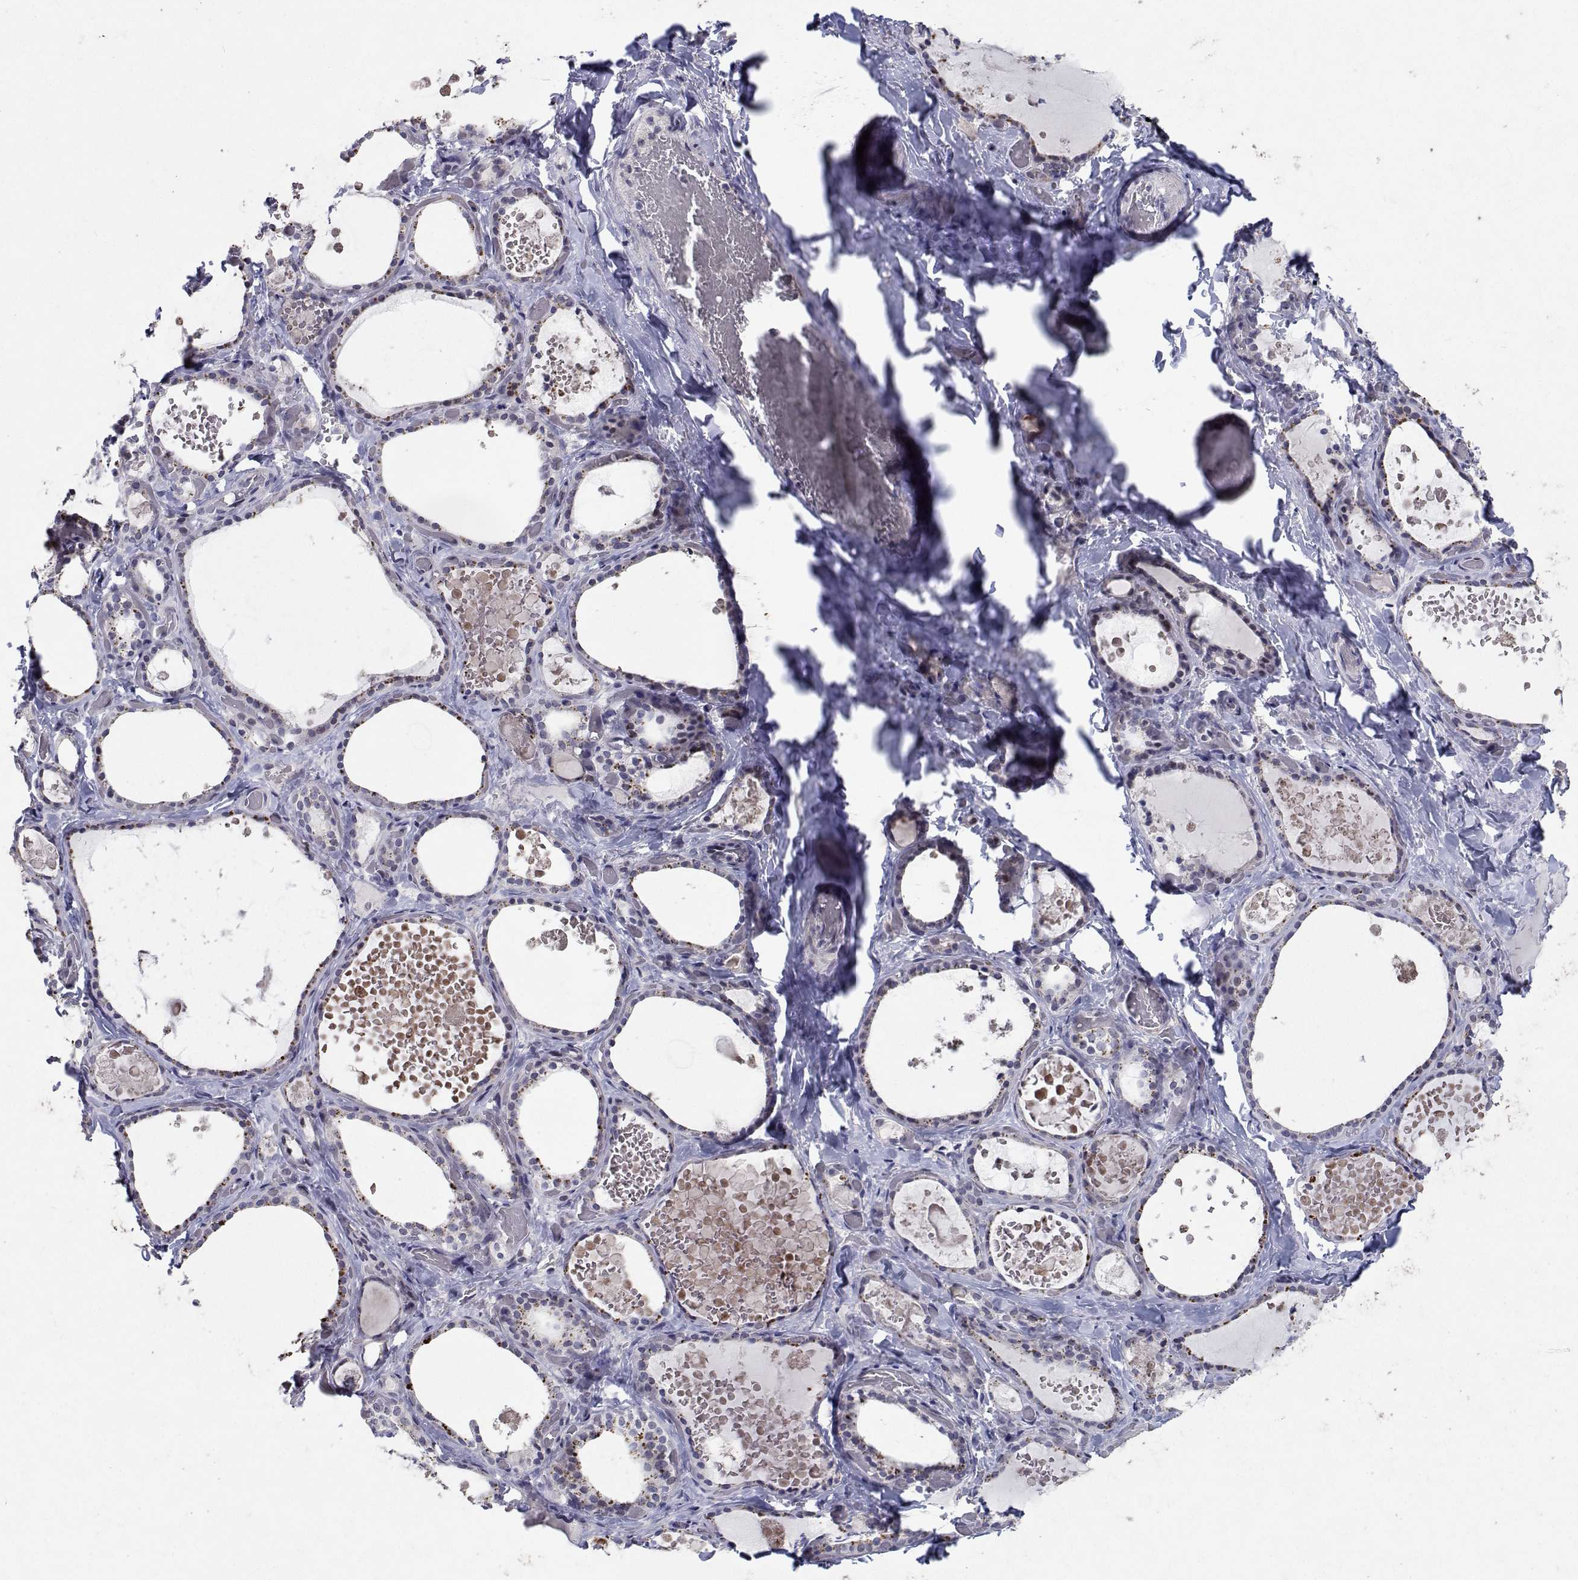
{"staining": {"intensity": "weak", "quantity": "<25%", "location": "cytoplasmic/membranous"}, "tissue": "thyroid gland", "cell_type": "Glandular cells", "image_type": "normal", "snomed": [{"axis": "morphology", "description": "Normal tissue, NOS"}, {"axis": "topography", "description": "Thyroid gland"}], "caption": "Glandular cells are negative for brown protein staining in benign thyroid gland. (Brightfield microscopy of DAB immunohistochemistry (IHC) at high magnification).", "gene": "RBPJL", "patient": {"sex": "female", "age": 56}}